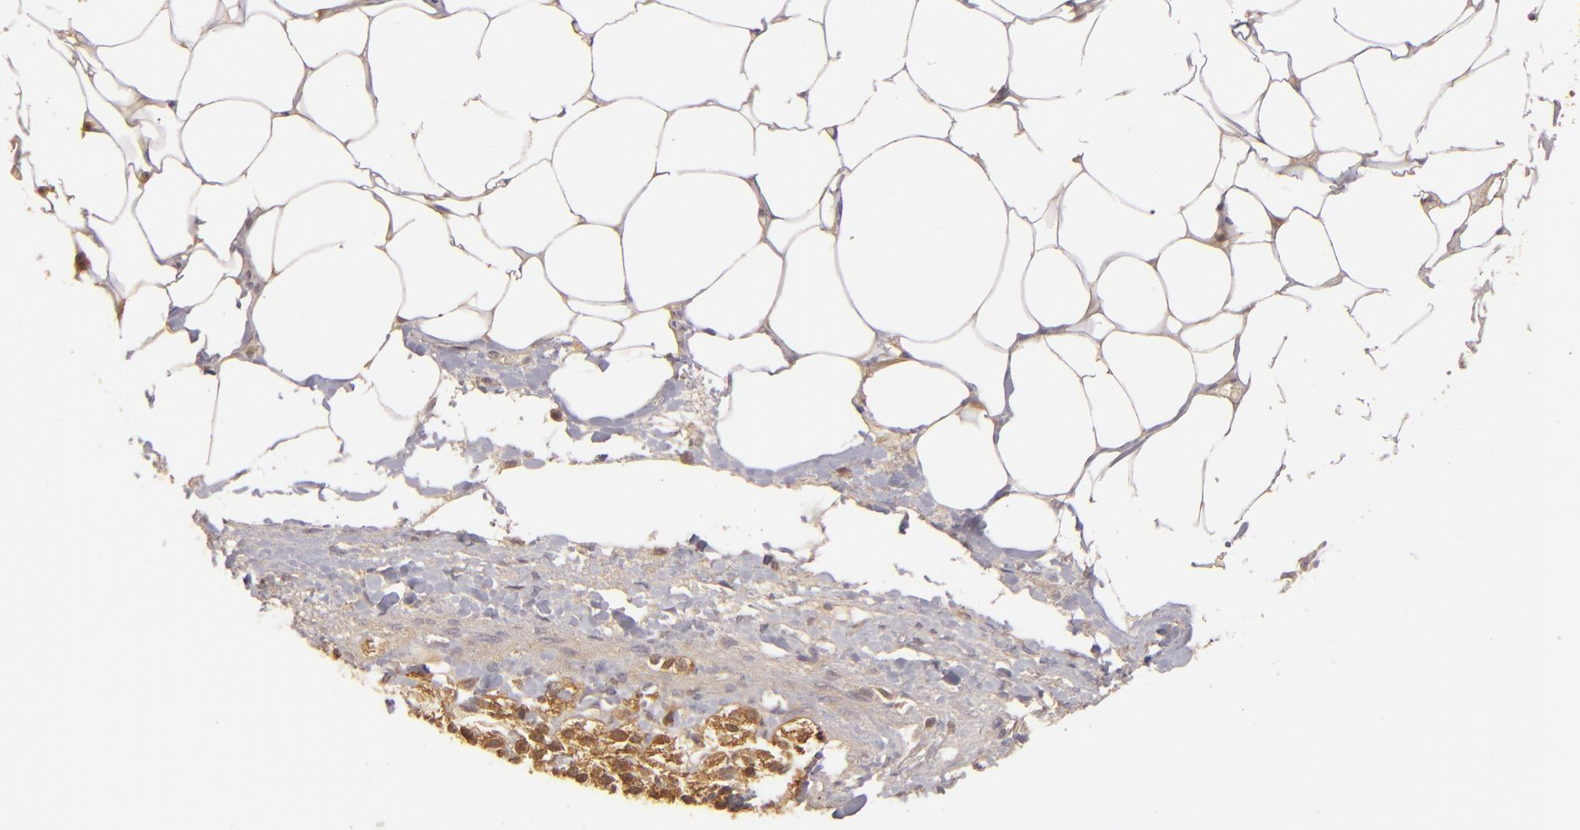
{"staining": {"intensity": "strong", "quantity": ">75%", "location": "cytoplasmic/membranous"}, "tissue": "adrenal gland", "cell_type": "Glandular cells", "image_type": "normal", "snomed": [{"axis": "morphology", "description": "Normal tissue, NOS"}, {"axis": "topography", "description": "Adrenal gland"}], "caption": "A photomicrograph of human adrenal gland stained for a protein displays strong cytoplasmic/membranous brown staining in glandular cells.", "gene": "PRKCD", "patient": {"sex": "male", "age": 35}}